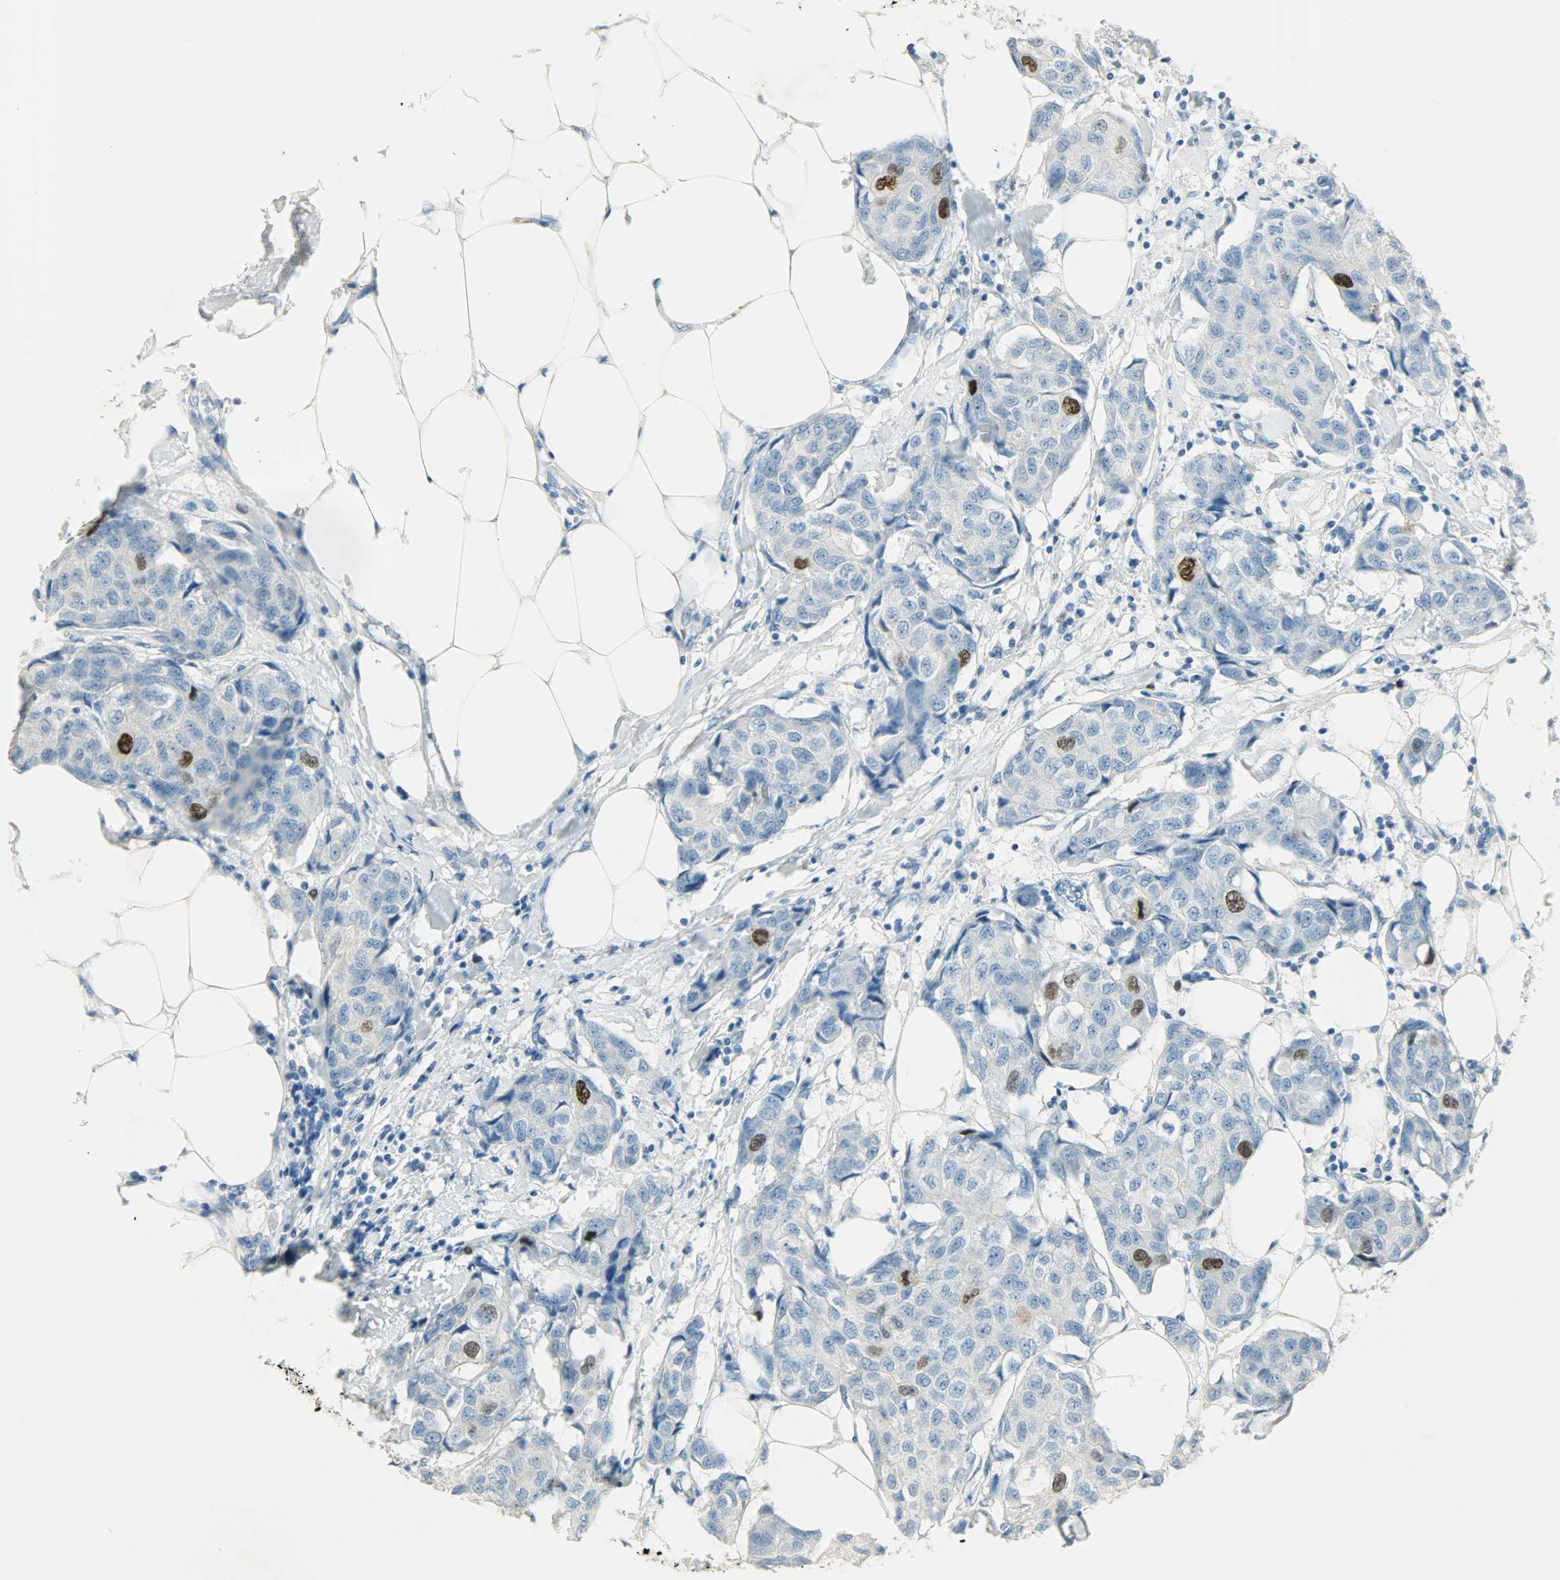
{"staining": {"intensity": "strong", "quantity": "<25%", "location": "nuclear"}, "tissue": "breast cancer", "cell_type": "Tumor cells", "image_type": "cancer", "snomed": [{"axis": "morphology", "description": "Duct carcinoma"}, {"axis": "topography", "description": "Breast"}], "caption": "The image reveals a brown stain indicating the presence of a protein in the nuclear of tumor cells in breast invasive ductal carcinoma.", "gene": "TPX2", "patient": {"sex": "female", "age": 80}}